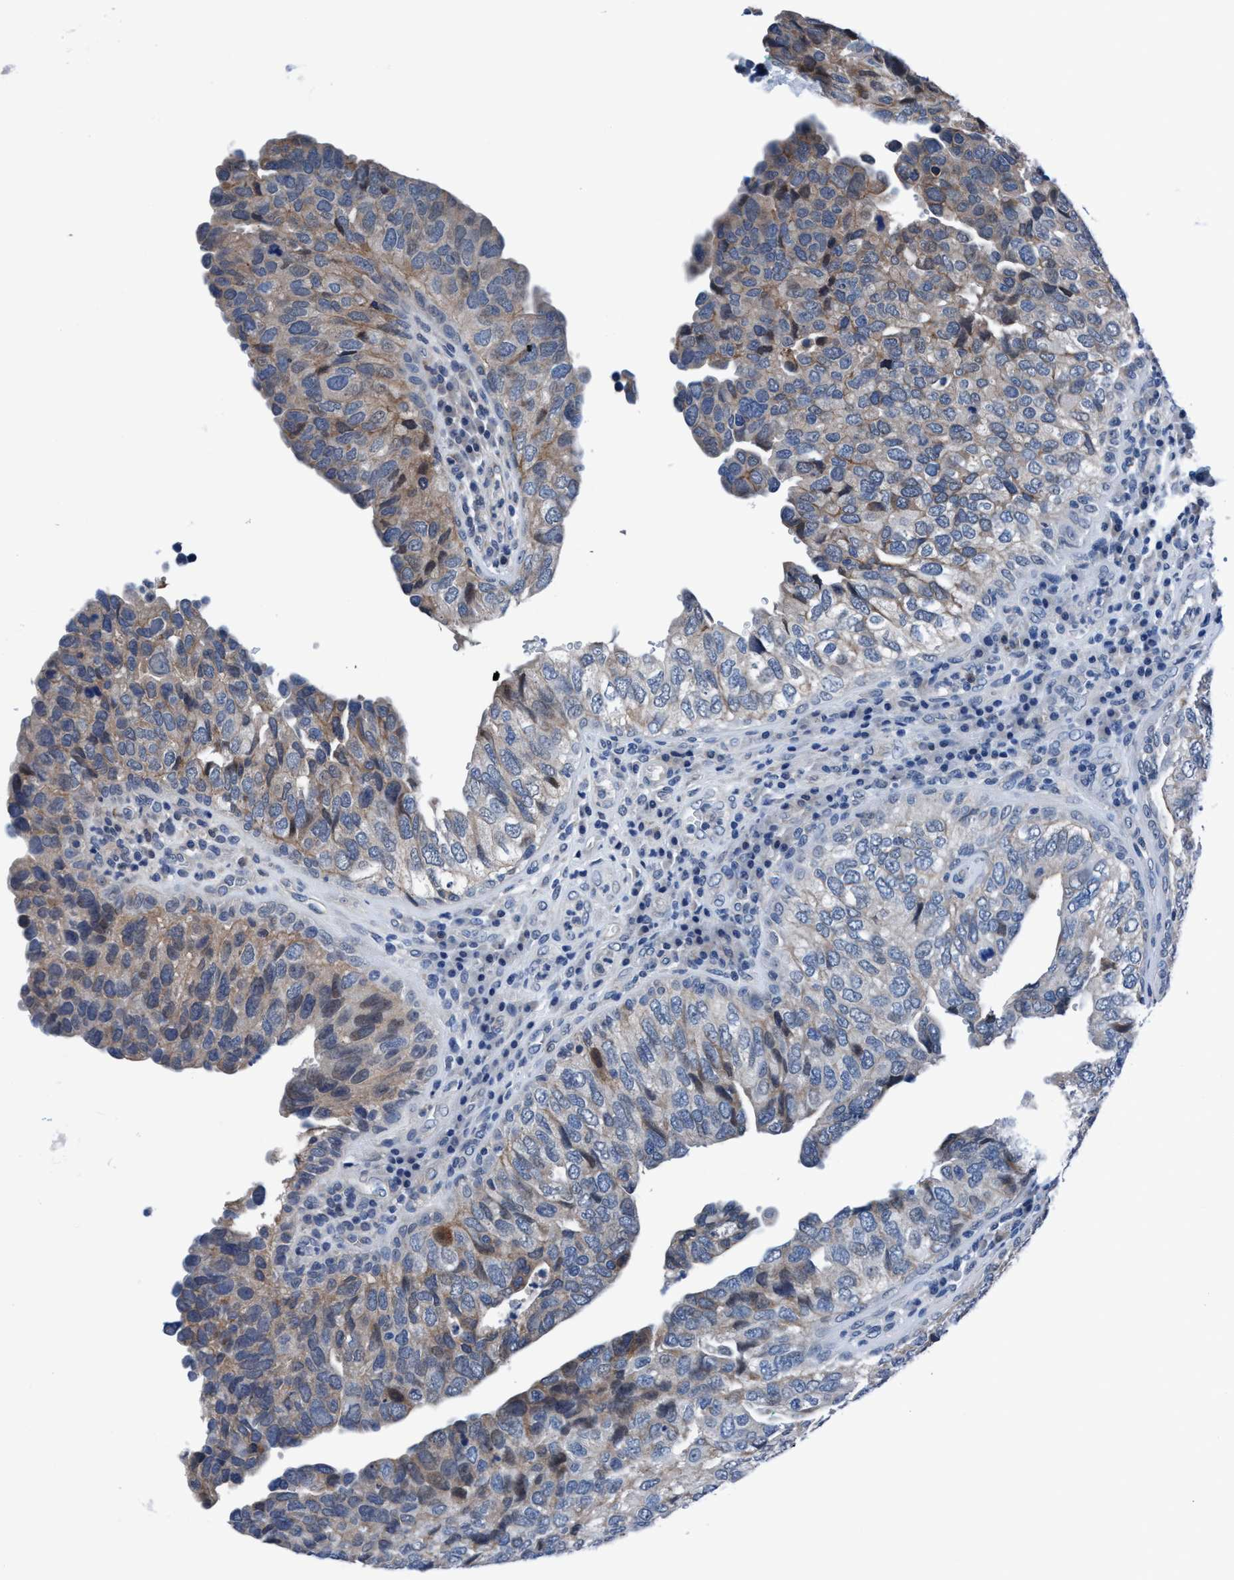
{"staining": {"intensity": "moderate", "quantity": "25%-75%", "location": "cytoplasmic/membranous"}, "tissue": "urothelial cancer", "cell_type": "Tumor cells", "image_type": "cancer", "snomed": [{"axis": "morphology", "description": "Urothelial carcinoma, High grade"}, {"axis": "topography", "description": "Urinary bladder"}], "caption": "A histopathology image of human urothelial cancer stained for a protein reveals moderate cytoplasmic/membranous brown staining in tumor cells.", "gene": "TMEM94", "patient": {"sex": "female", "age": 82}}